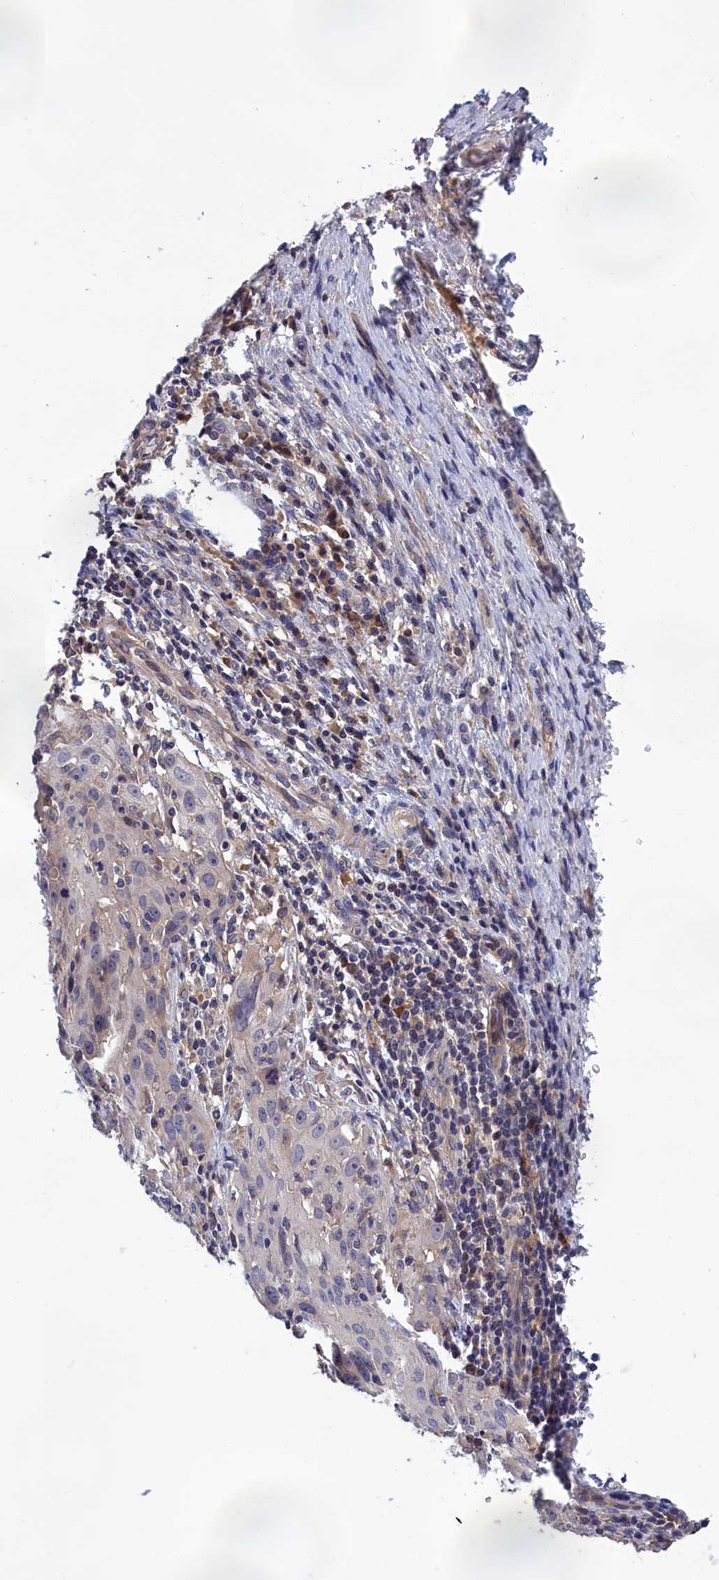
{"staining": {"intensity": "negative", "quantity": "none", "location": "none"}, "tissue": "cervical cancer", "cell_type": "Tumor cells", "image_type": "cancer", "snomed": [{"axis": "morphology", "description": "Squamous cell carcinoma, NOS"}, {"axis": "topography", "description": "Cervix"}], "caption": "Immunohistochemistry micrograph of human cervical cancer stained for a protein (brown), which demonstrates no positivity in tumor cells.", "gene": "CRACD", "patient": {"sex": "female", "age": 50}}